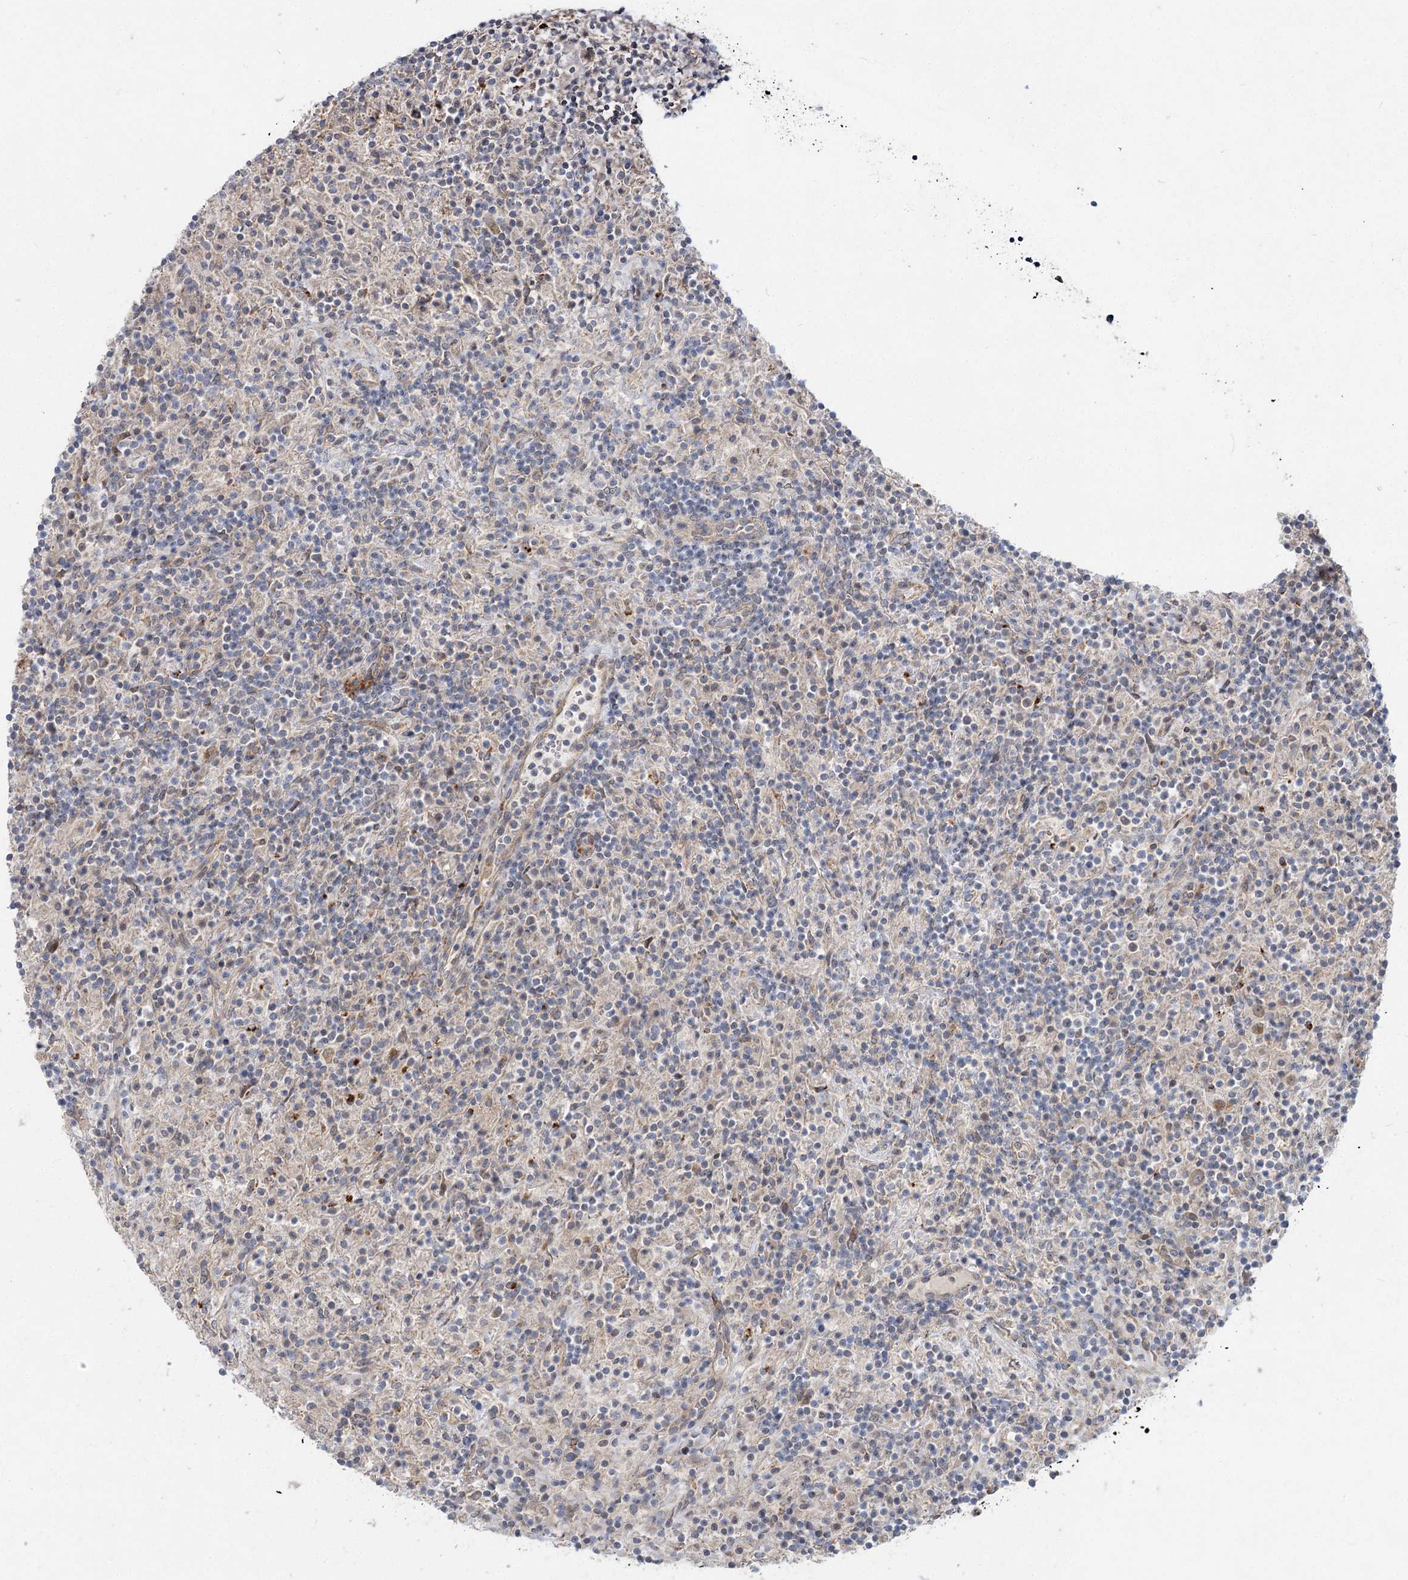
{"staining": {"intensity": "moderate", "quantity": "25%-75%", "location": "cytoplasmic/membranous"}, "tissue": "lymphoma", "cell_type": "Tumor cells", "image_type": "cancer", "snomed": [{"axis": "morphology", "description": "Hodgkin's disease, NOS"}, {"axis": "topography", "description": "Lymph node"}], "caption": "Immunohistochemistry (DAB) staining of human Hodgkin's disease demonstrates moderate cytoplasmic/membranous protein staining in about 25%-75% of tumor cells.", "gene": "SH3BP5L", "patient": {"sex": "male", "age": 70}}